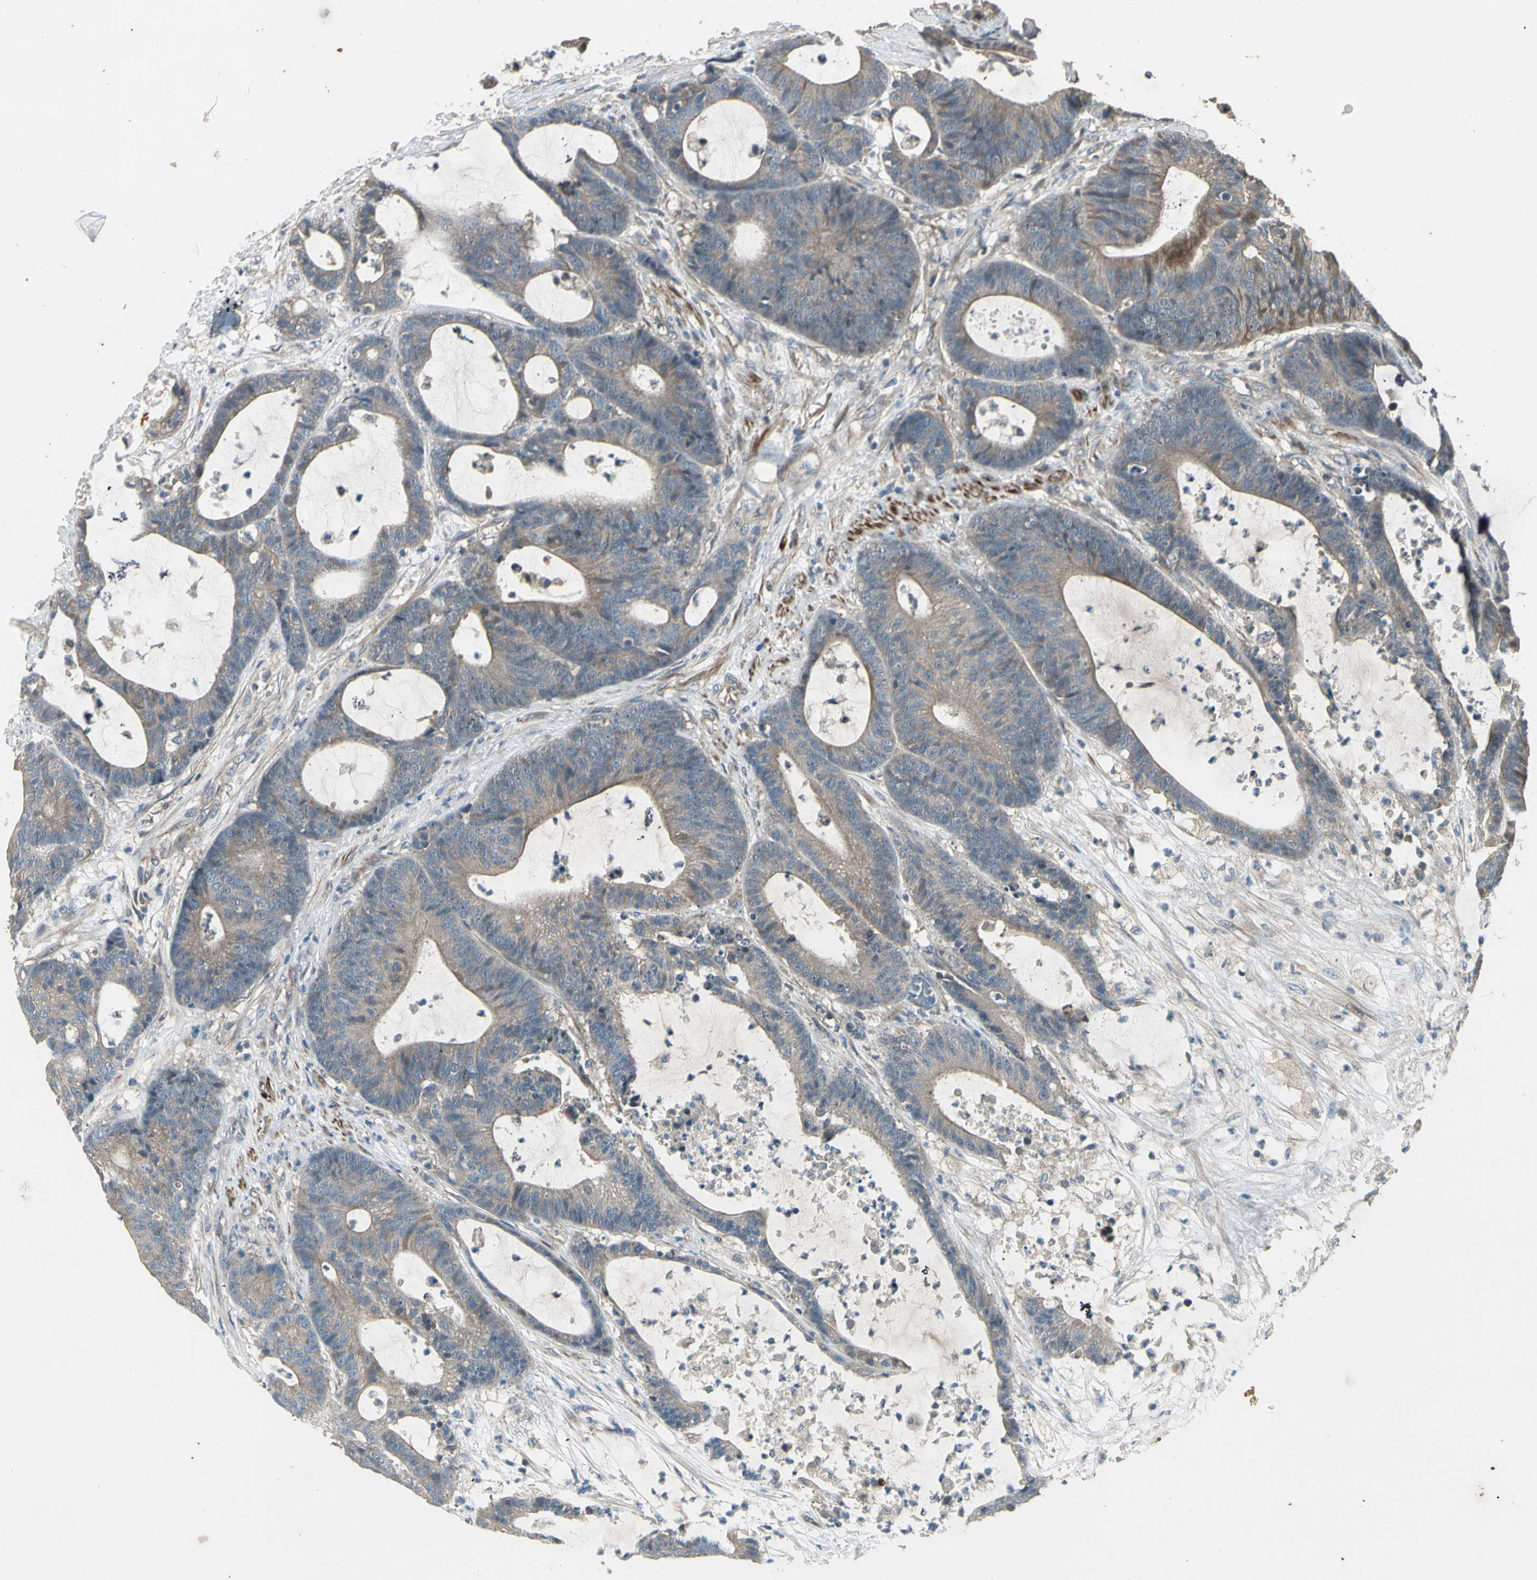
{"staining": {"intensity": "weak", "quantity": "25%-75%", "location": "cytoplasmic/membranous"}, "tissue": "colorectal cancer", "cell_type": "Tumor cells", "image_type": "cancer", "snomed": [{"axis": "morphology", "description": "Adenocarcinoma, NOS"}, {"axis": "topography", "description": "Colon"}], "caption": "Immunohistochemistry (IHC) micrograph of human colorectal cancer (adenocarcinoma) stained for a protein (brown), which exhibits low levels of weak cytoplasmic/membranous staining in about 25%-75% of tumor cells.", "gene": "ACVR1", "patient": {"sex": "female", "age": 84}}